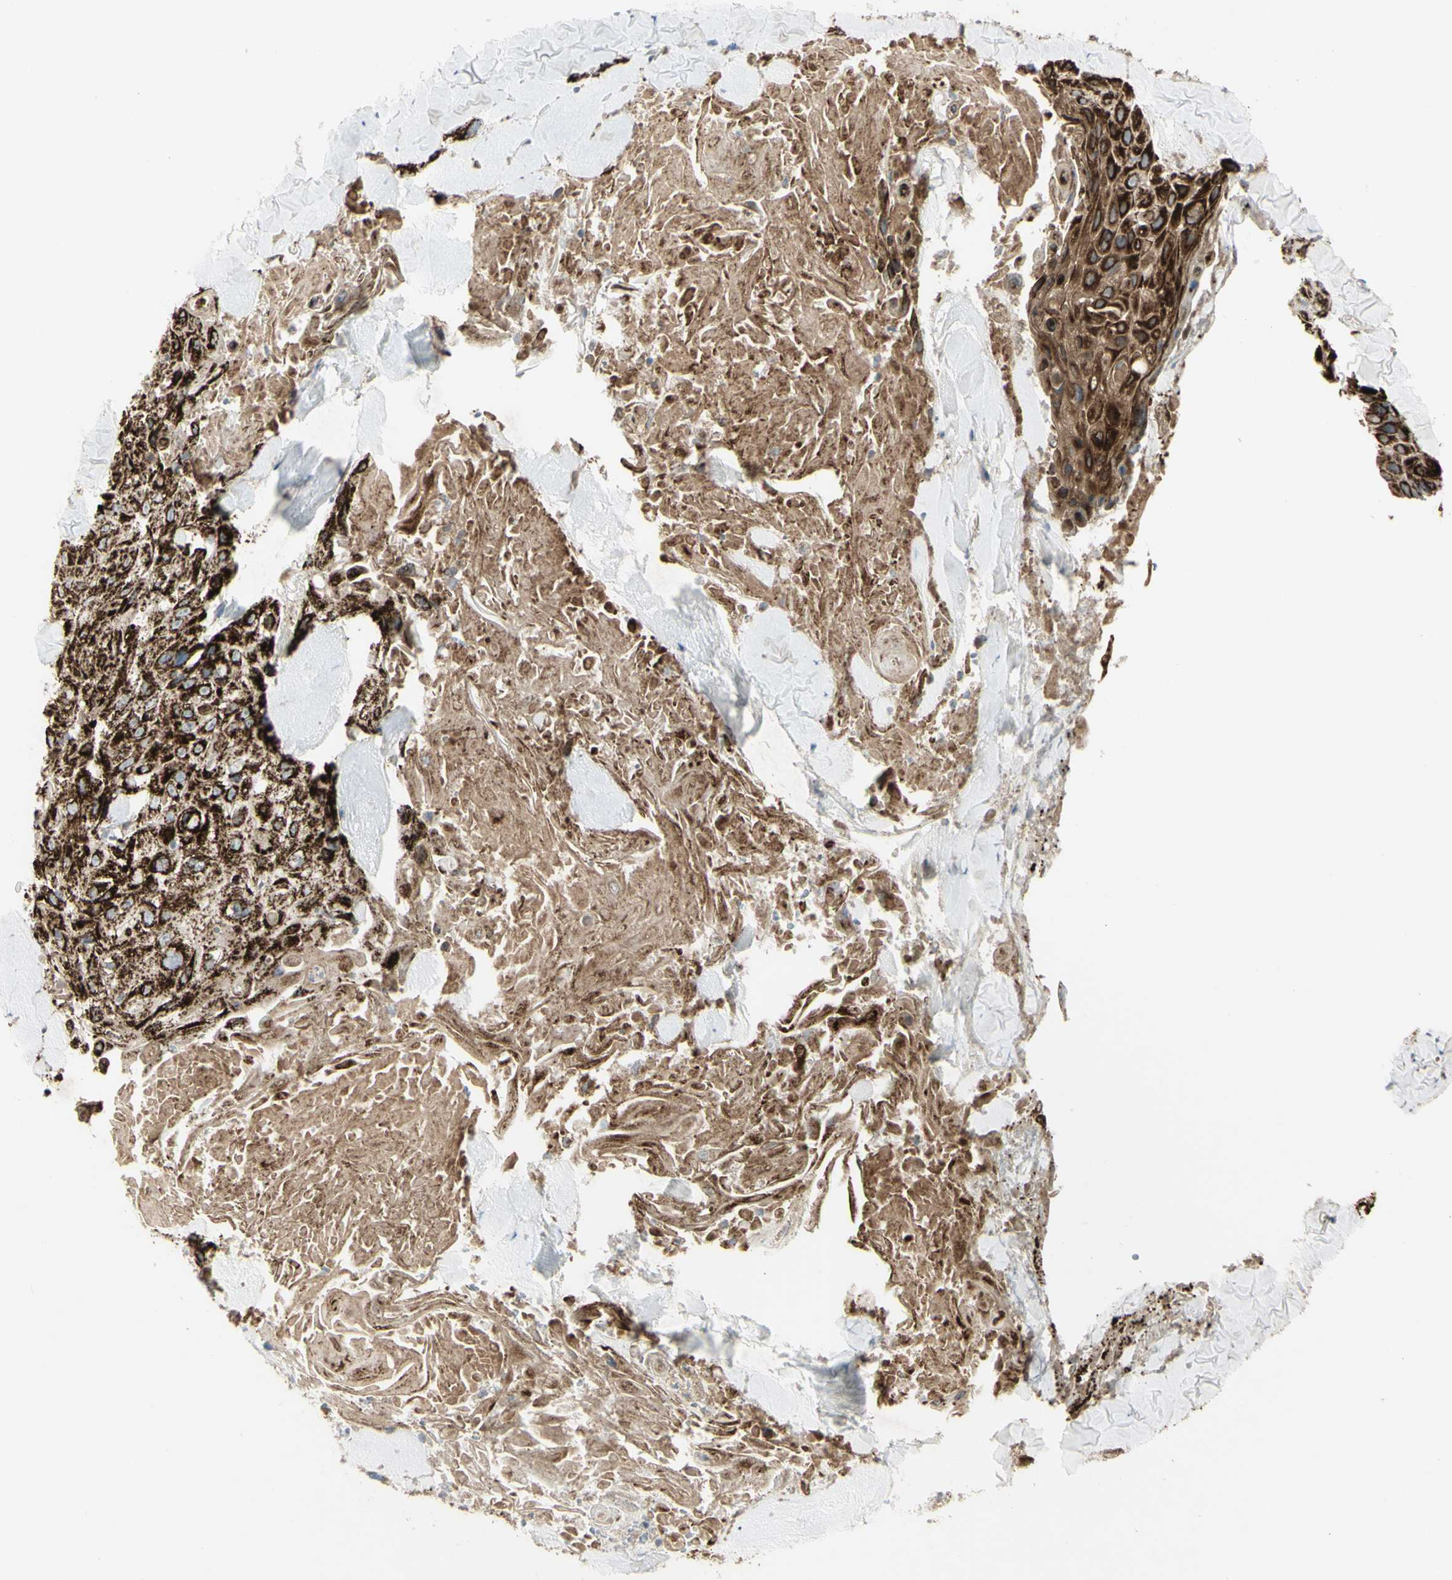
{"staining": {"intensity": "strong", "quantity": ">75%", "location": "cytoplasmic/membranous"}, "tissue": "skin cancer", "cell_type": "Tumor cells", "image_type": "cancer", "snomed": [{"axis": "morphology", "description": "Squamous cell carcinoma, NOS"}, {"axis": "topography", "description": "Skin"}], "caption": "Immunohistochemistry micrograph of skin squamous cell carcinoma stained for a protein (brown), which demonstrates high levels of strong cytoplasmic/membranous staining in about >75% of tumor cells.", "gene": "CYB5R1", "patient": {"sex": "male", "age": 86}}